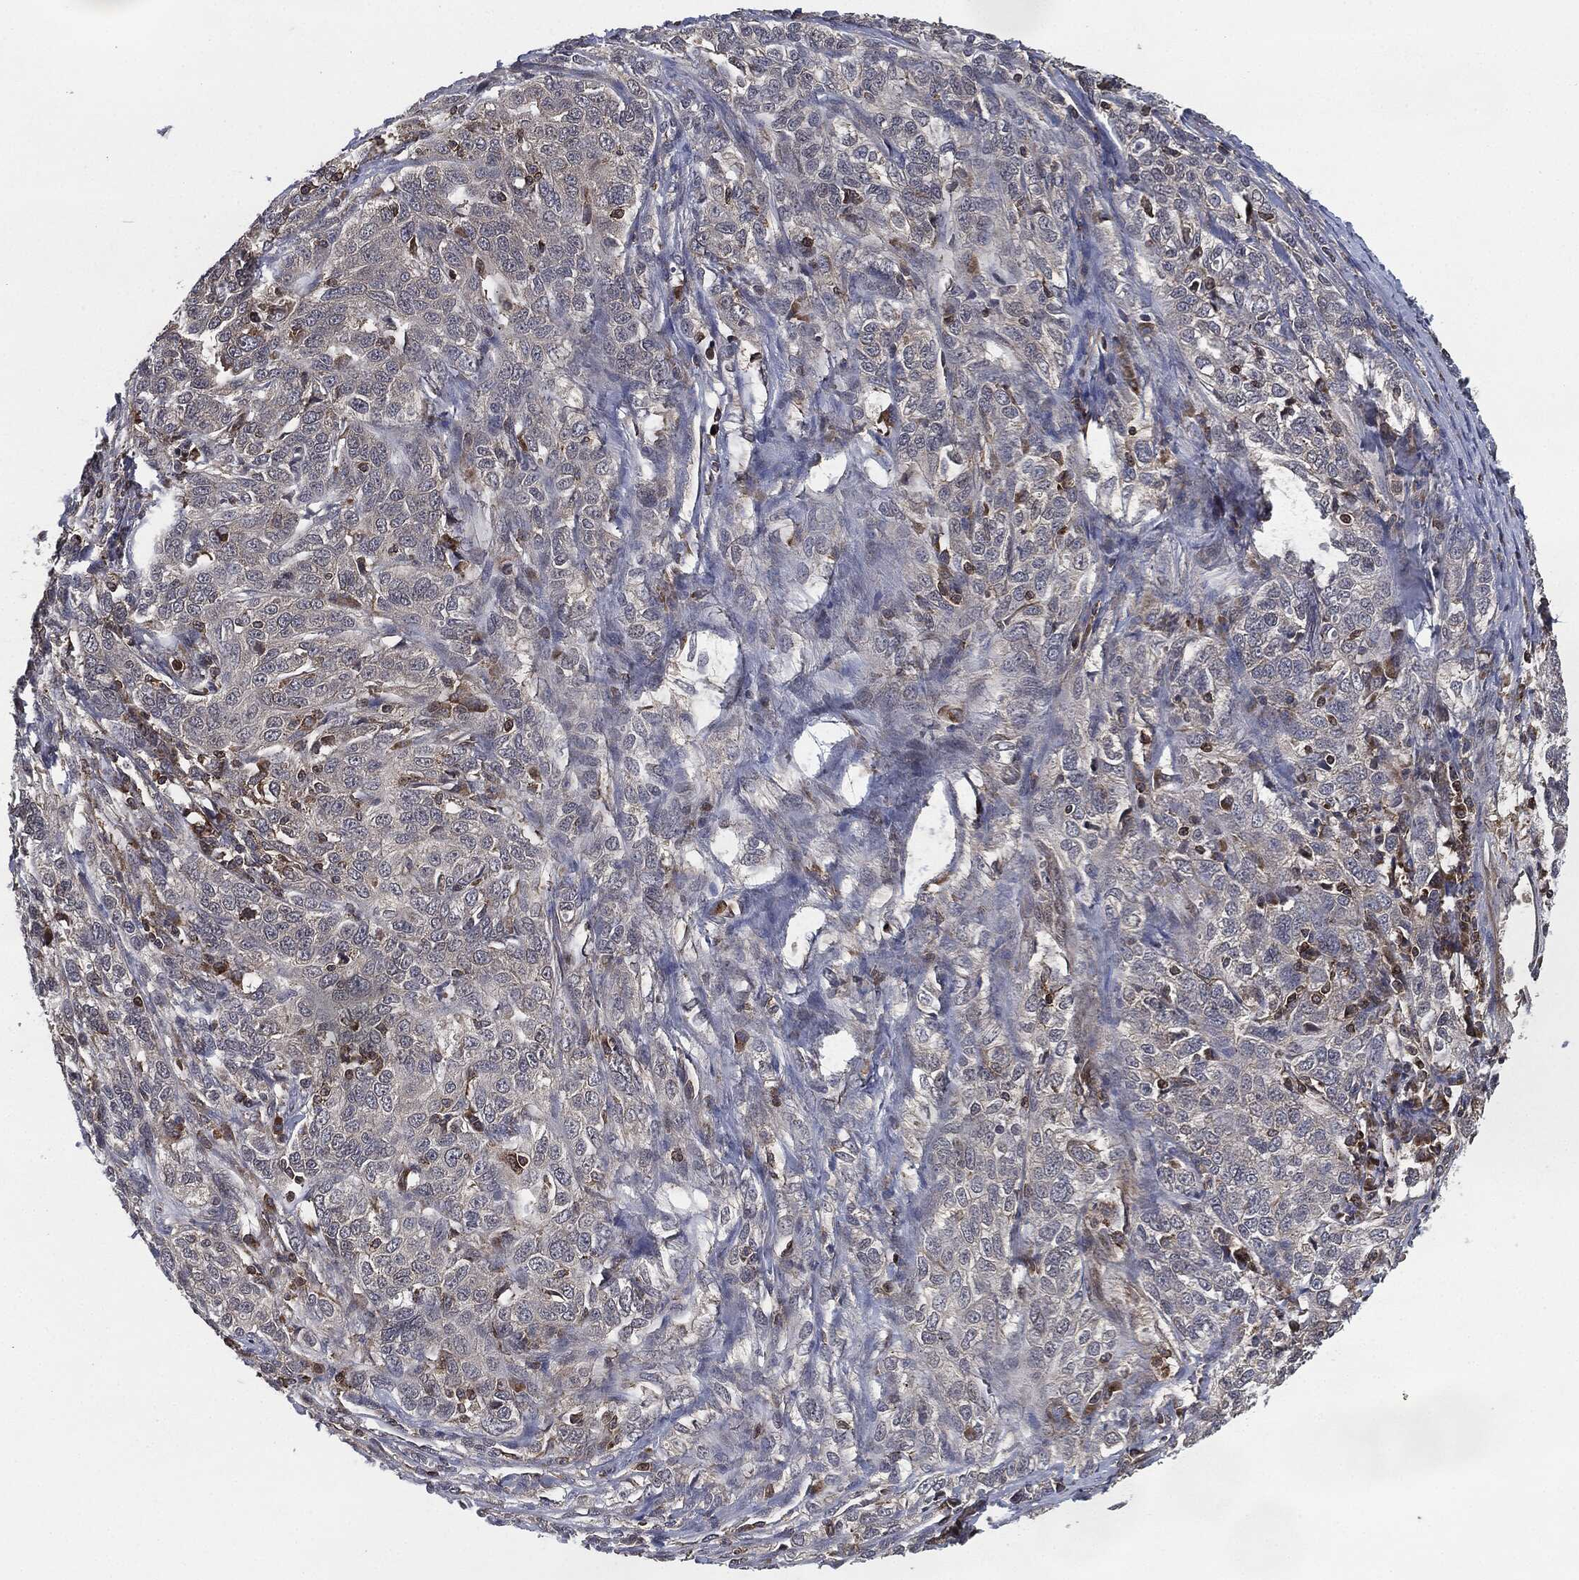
{"staining": {"intensity": "negative", "quantity": "none", "location": "none"}, "tissue": "ovarian cancer", "cell_type": "Tumor cells", "image_type": "cancer", "snomed": [{"axis": "morphology", "description": "Cystadenocarcinoma, serous, NOS"}, {"axis": "topography", "description": "Ovary"}], "caption": "The IHC image has no significant staining in tumor cells of serous cystadenocarcinoma (ovarian) tissue. Nuclei are stained in blue.", "gene": "UBR1", "patient": {"sex": "female", "age": 71}}